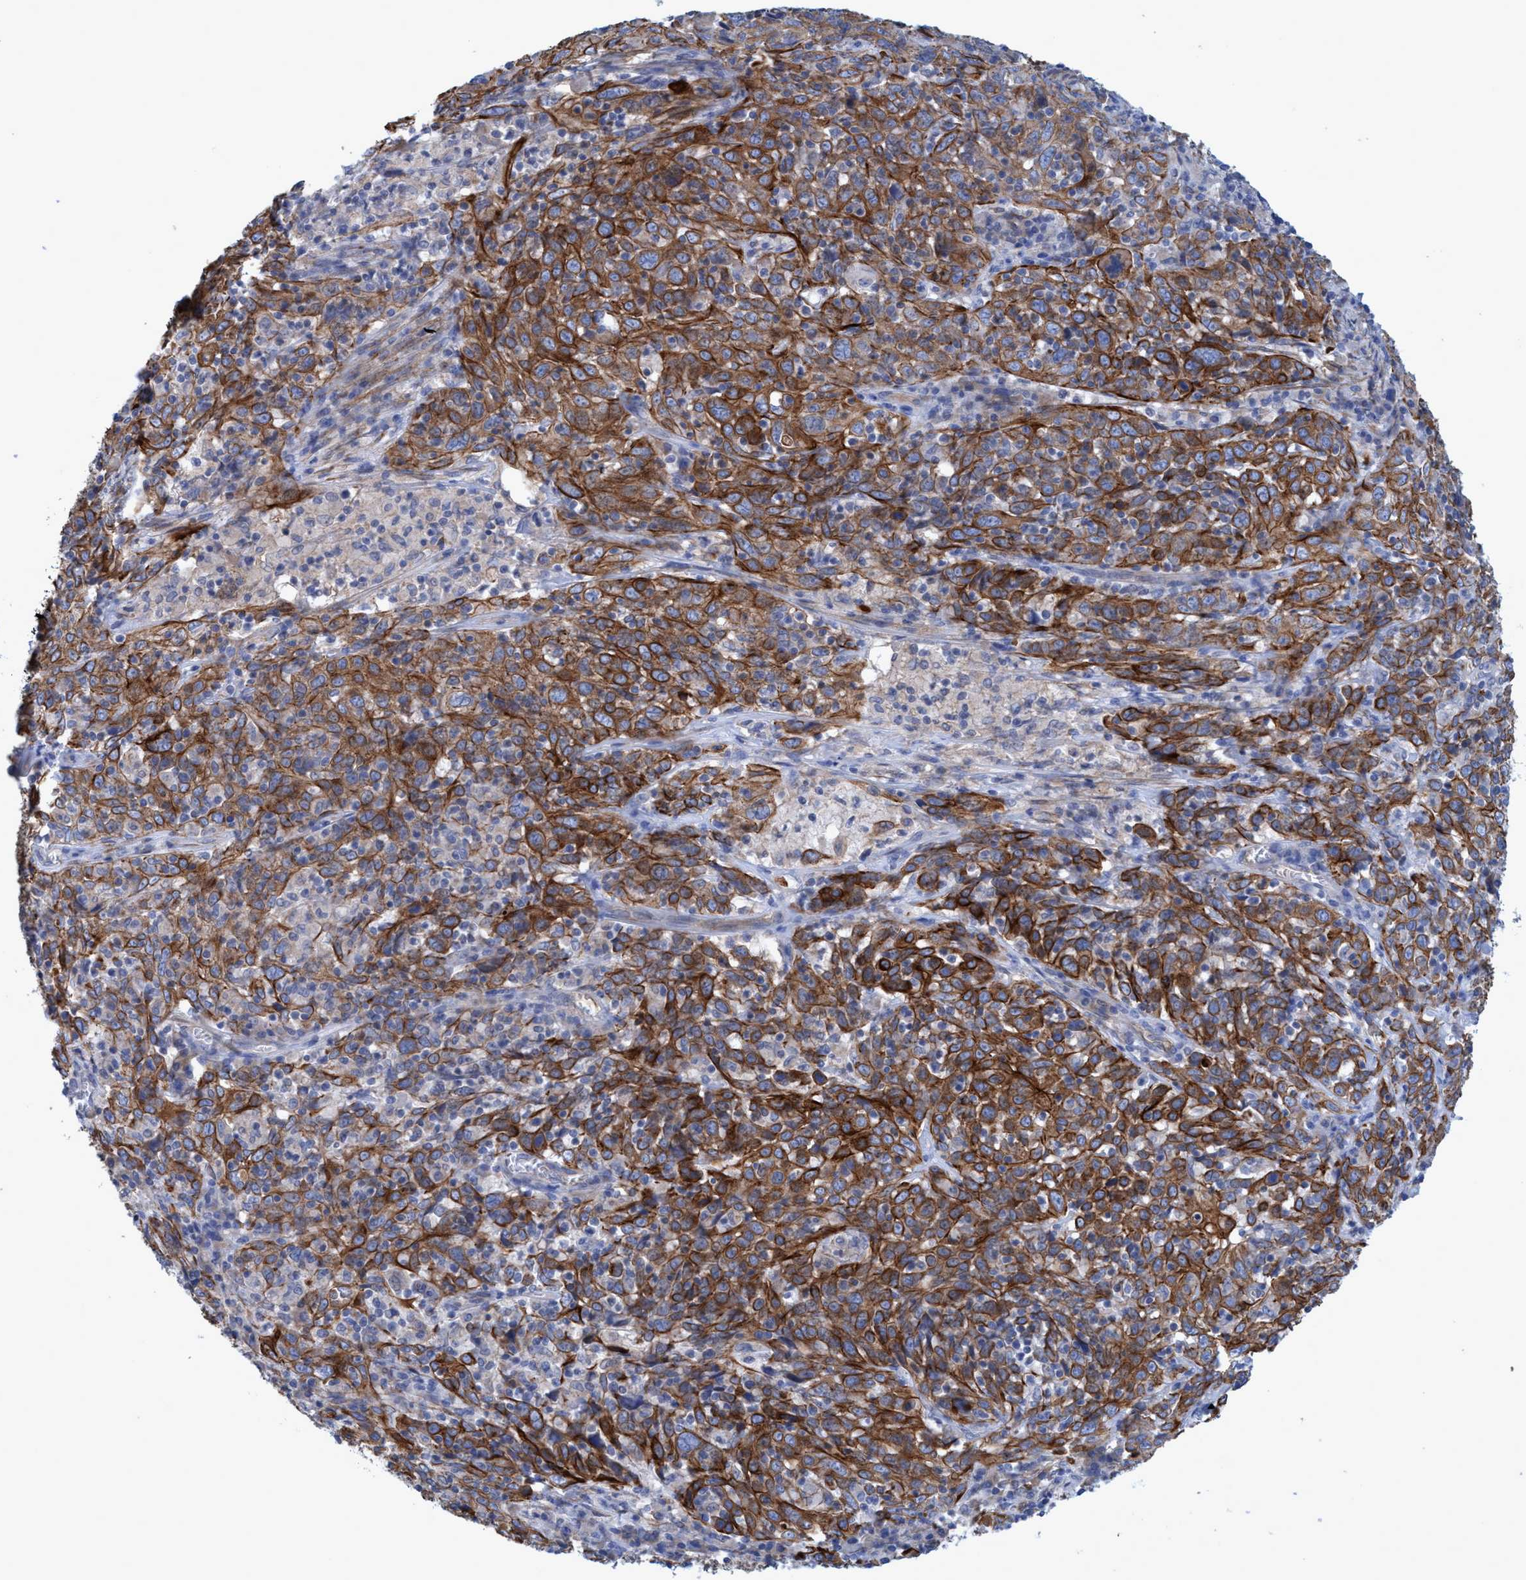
{"staining": {"intensity": "moderate", "quantity": ">75%", "location": "cytoplasmic/membranous"}, "tissue": "cervical cancer", "cell_type": "Tumor cells", "image_type": "cancer", "snomed": [{"axis": "morphology", "description": "Squamous cell carcinoma, NOS"}, {"axis": "topography", "description": "Cervix"}], "caption": "An immunohistochemistry micrograph of neoplastic tissue is shown. Protein staining in brown labels moderate cytoplasmic/membranous positivity in cervical cancer within tumor cells.", "gene": "GULP1", "patient": {"sex": "female", "age": 46}}